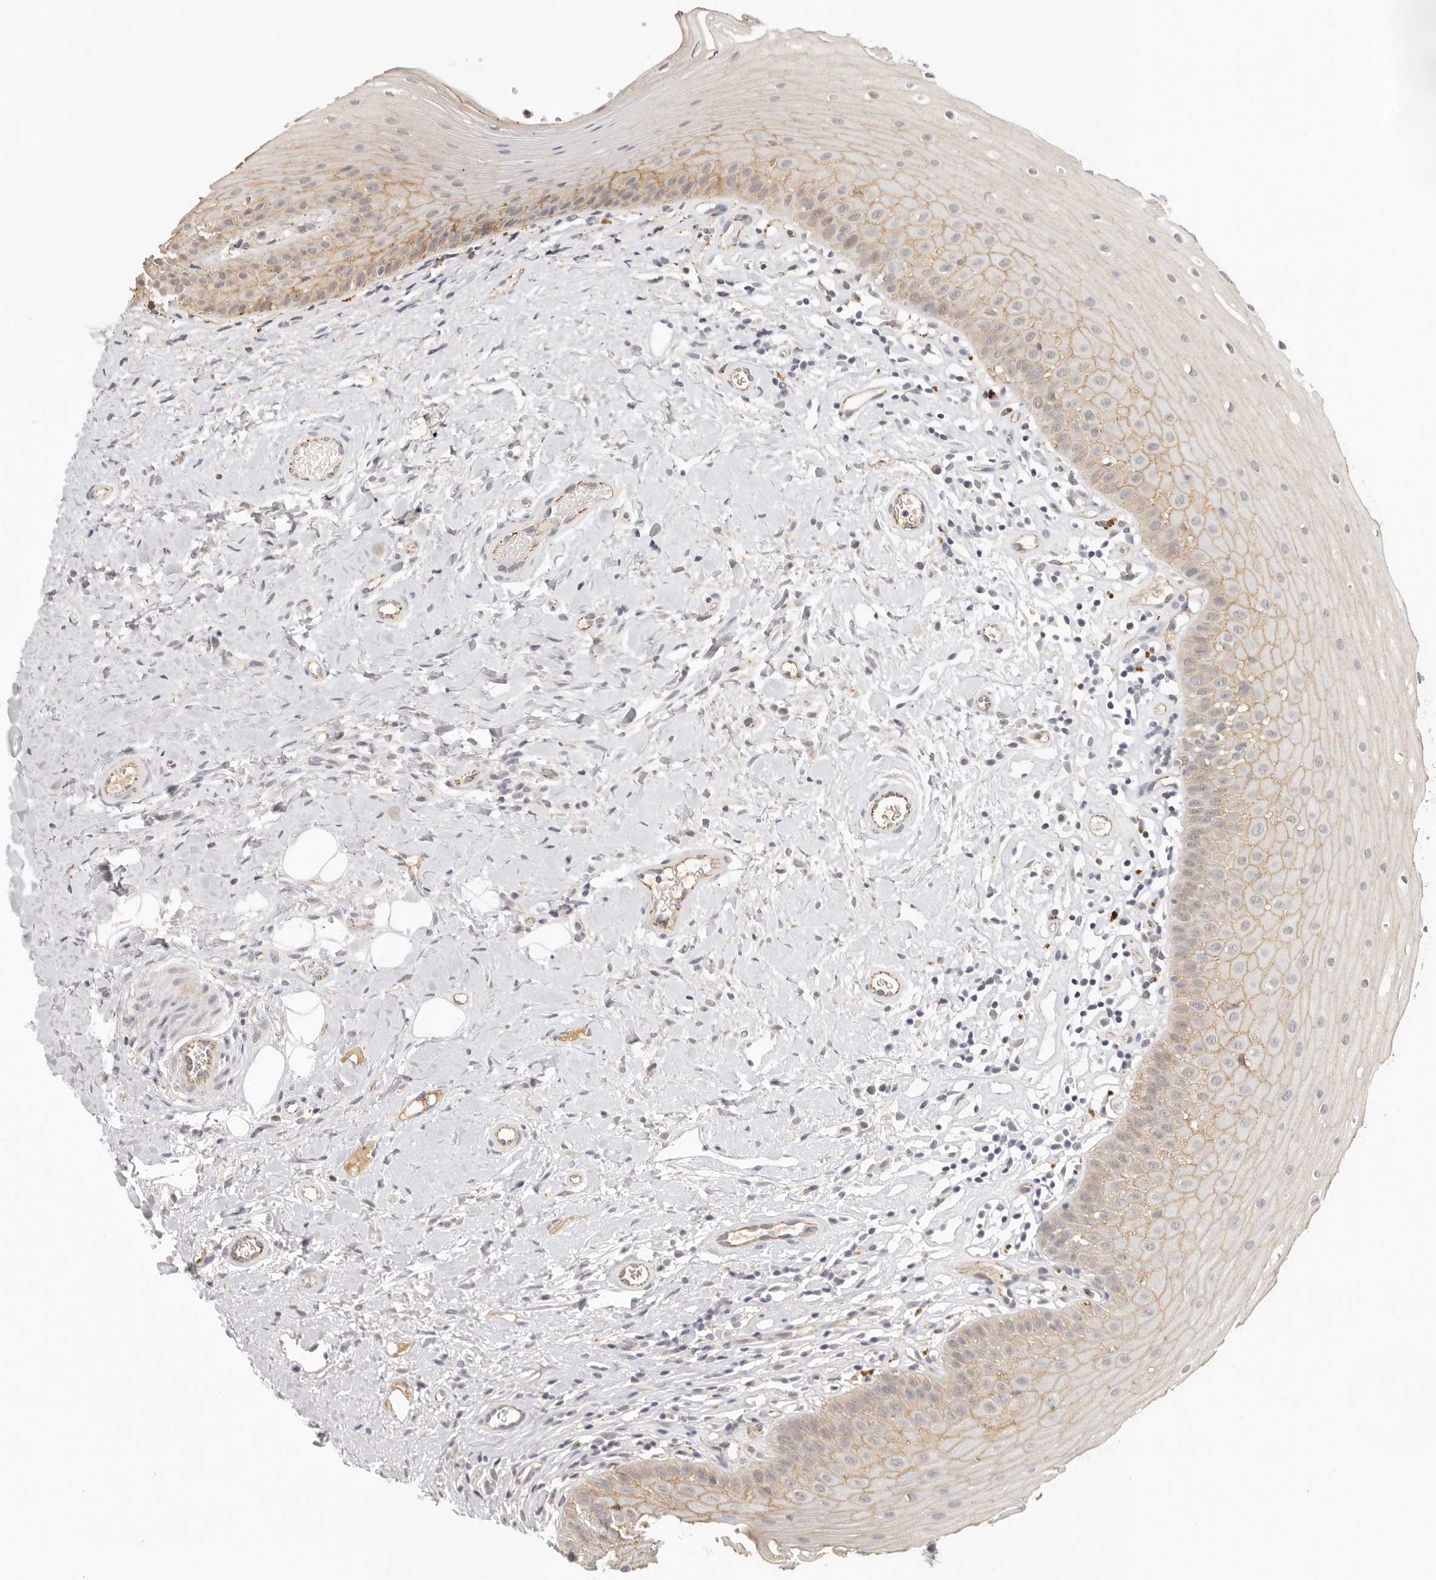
{"staining": {"intensity": "moderate", "quantity": ">75%", "location": "cytoplasmic/membranous"}, "tissue": "oral mucosa", "cell_type": "Squamous epithelial cells", "image_type": "normal", "snomed": [{"axis": "morphology", "description": "Normal tissue, NOS"}, {"axis": "topography", "description": "Oral tissue"}], "caption": "Squamous epithelial cells exhibit moderate cytoplasmic/membranous positivity in approximately >75% of cells in unremarkable oral mucosa.", "gene": "ANXA9", "patient": {"sex": "female", "age": 56}}